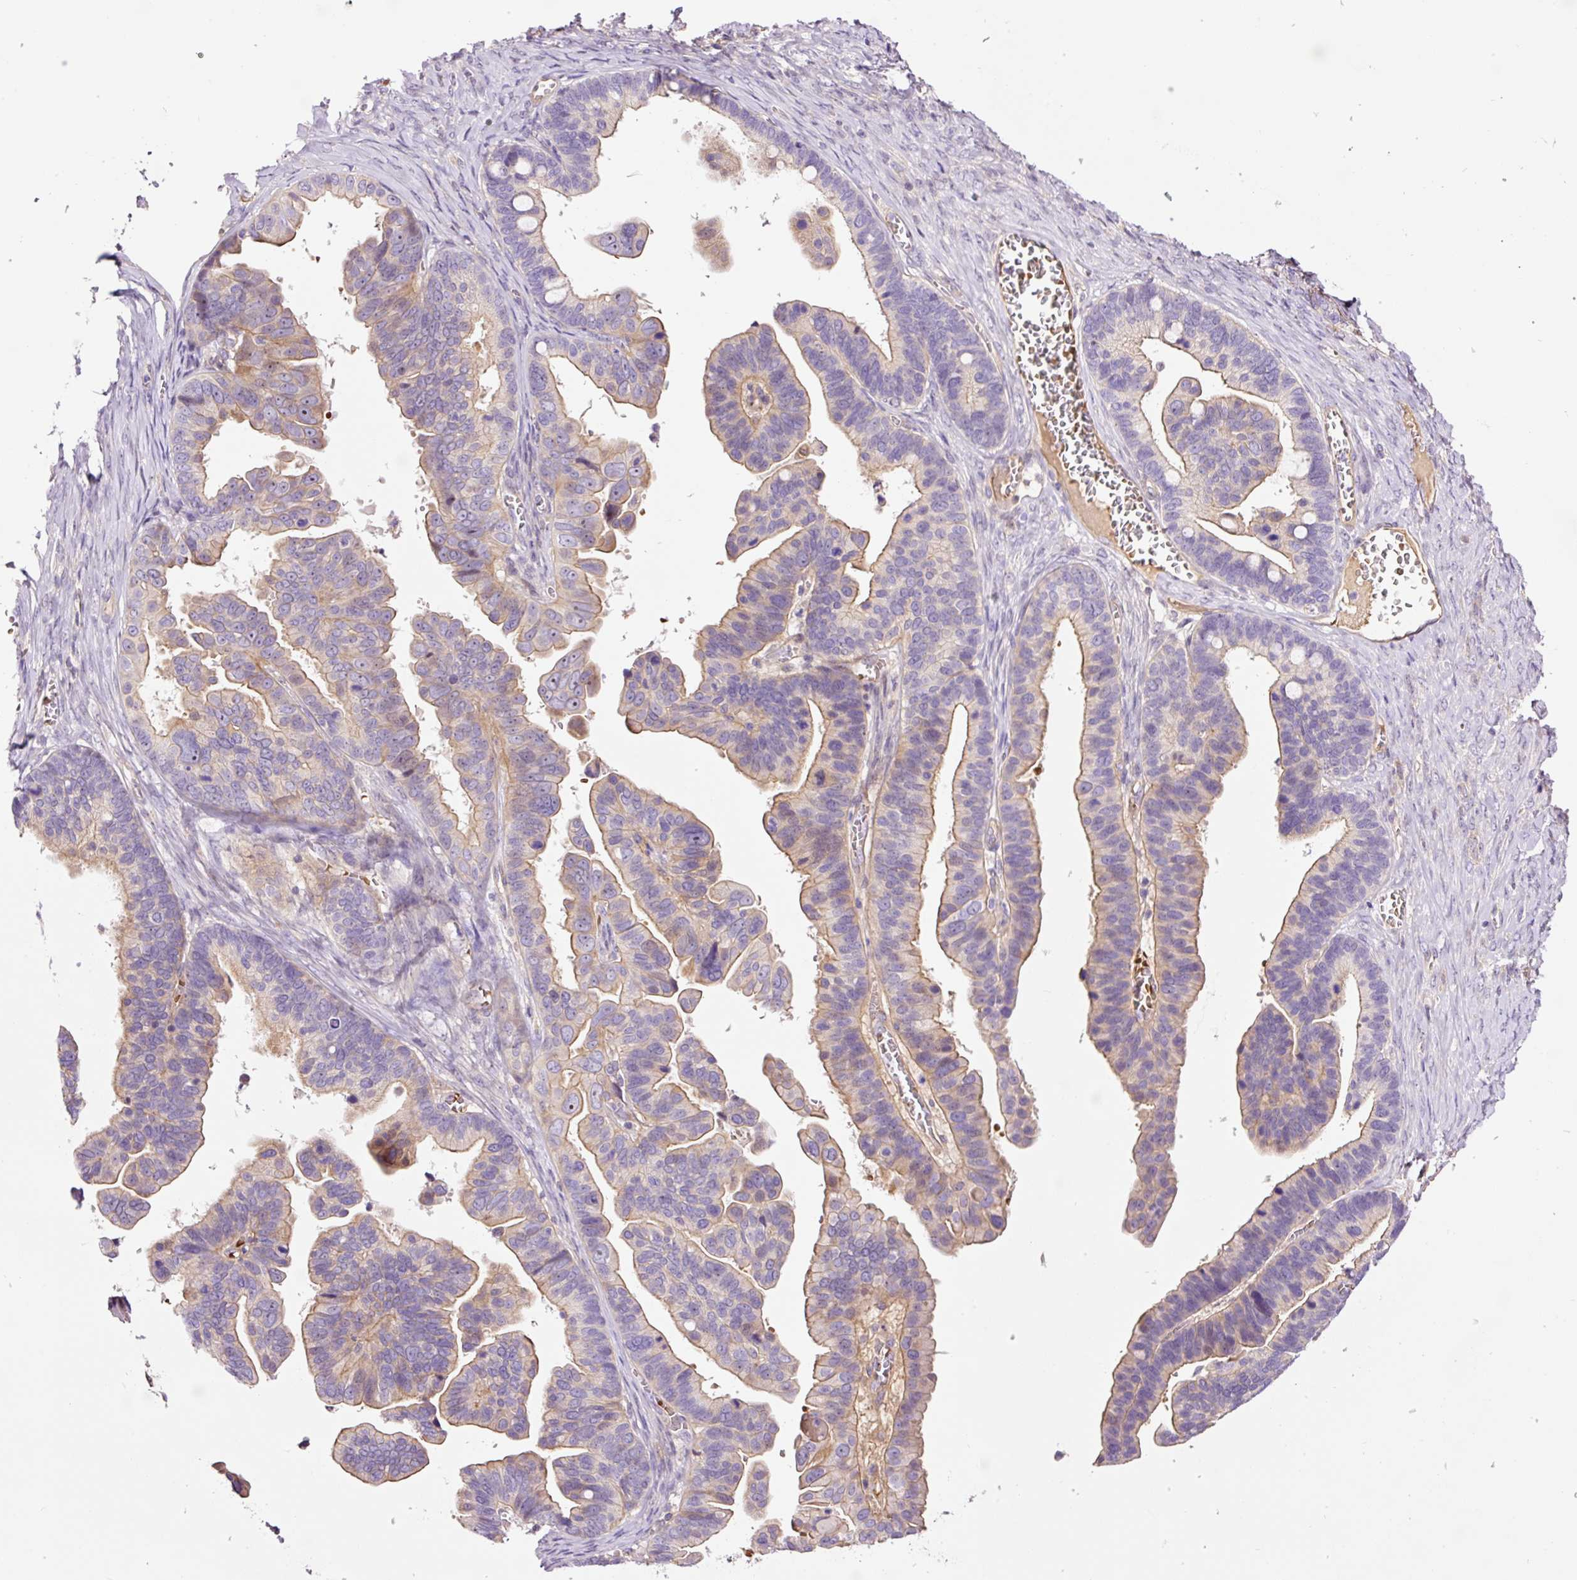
{"staining": {"intensity": "weak", "quantity": "25%-75%", "location": "cytoplasmic/membranous"}, "tissue": "ovarian cancer", "cell_type": "Tumor cells", "image_type": "cancer", "snomed": [{"axis": "morphology", "description": "Cystadenocarcinoma, serous, NOS"}, {"axis": "topography", "description": "Ovary"}], "caption": "DAB immunohistochemical staining of serous cystadenocarcinoma (ovarian) demonstrates weak cytoplasmic/membranous protein positivity in approximately 25%-75% of tumor cells.", "gene": "TMEM235", "patient": {"sex": "female", "age": 56}}